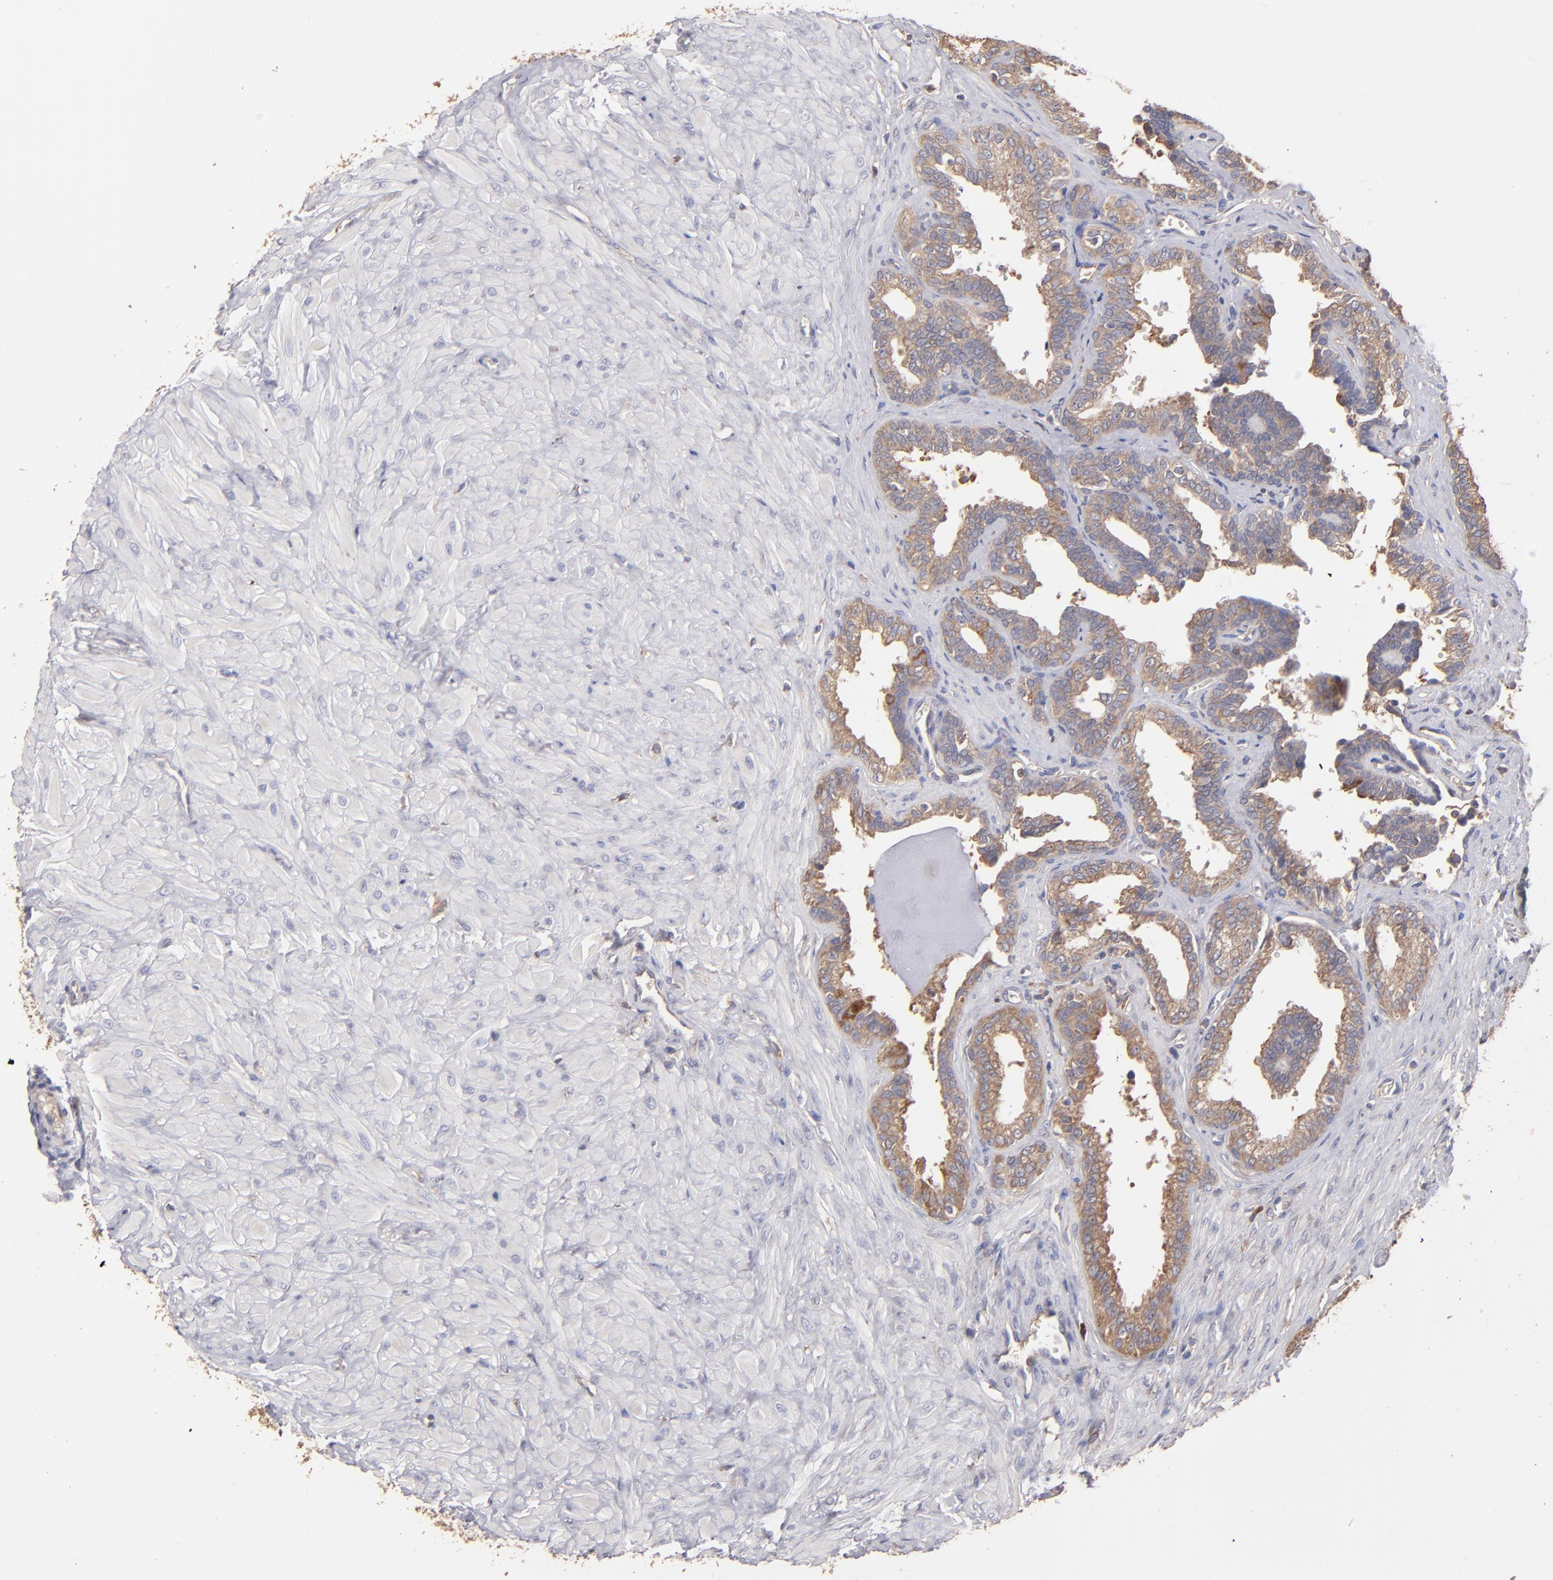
{"staining": {"intensity": "weak", "quantity": ">75%", "location": "cytoplasmic/membranous"}, "tissue": "seminal vesicle", "cell_type": "Glandular cells", "image_type": "normal", "snomed": [{"axis": "morphology", "description": "Normal tissue, NOS"}, {"axis": "topography", "description": "Seminal veicle"}], "caption": "DAB immunohistochemical staining of normal human seminal vesicle reveals weak cytoplasmic/membranous protein staining in approximately >75% of glandular cells.", "gene": "NFKBIE", "patient": {"sex": "male", "age": 26}}